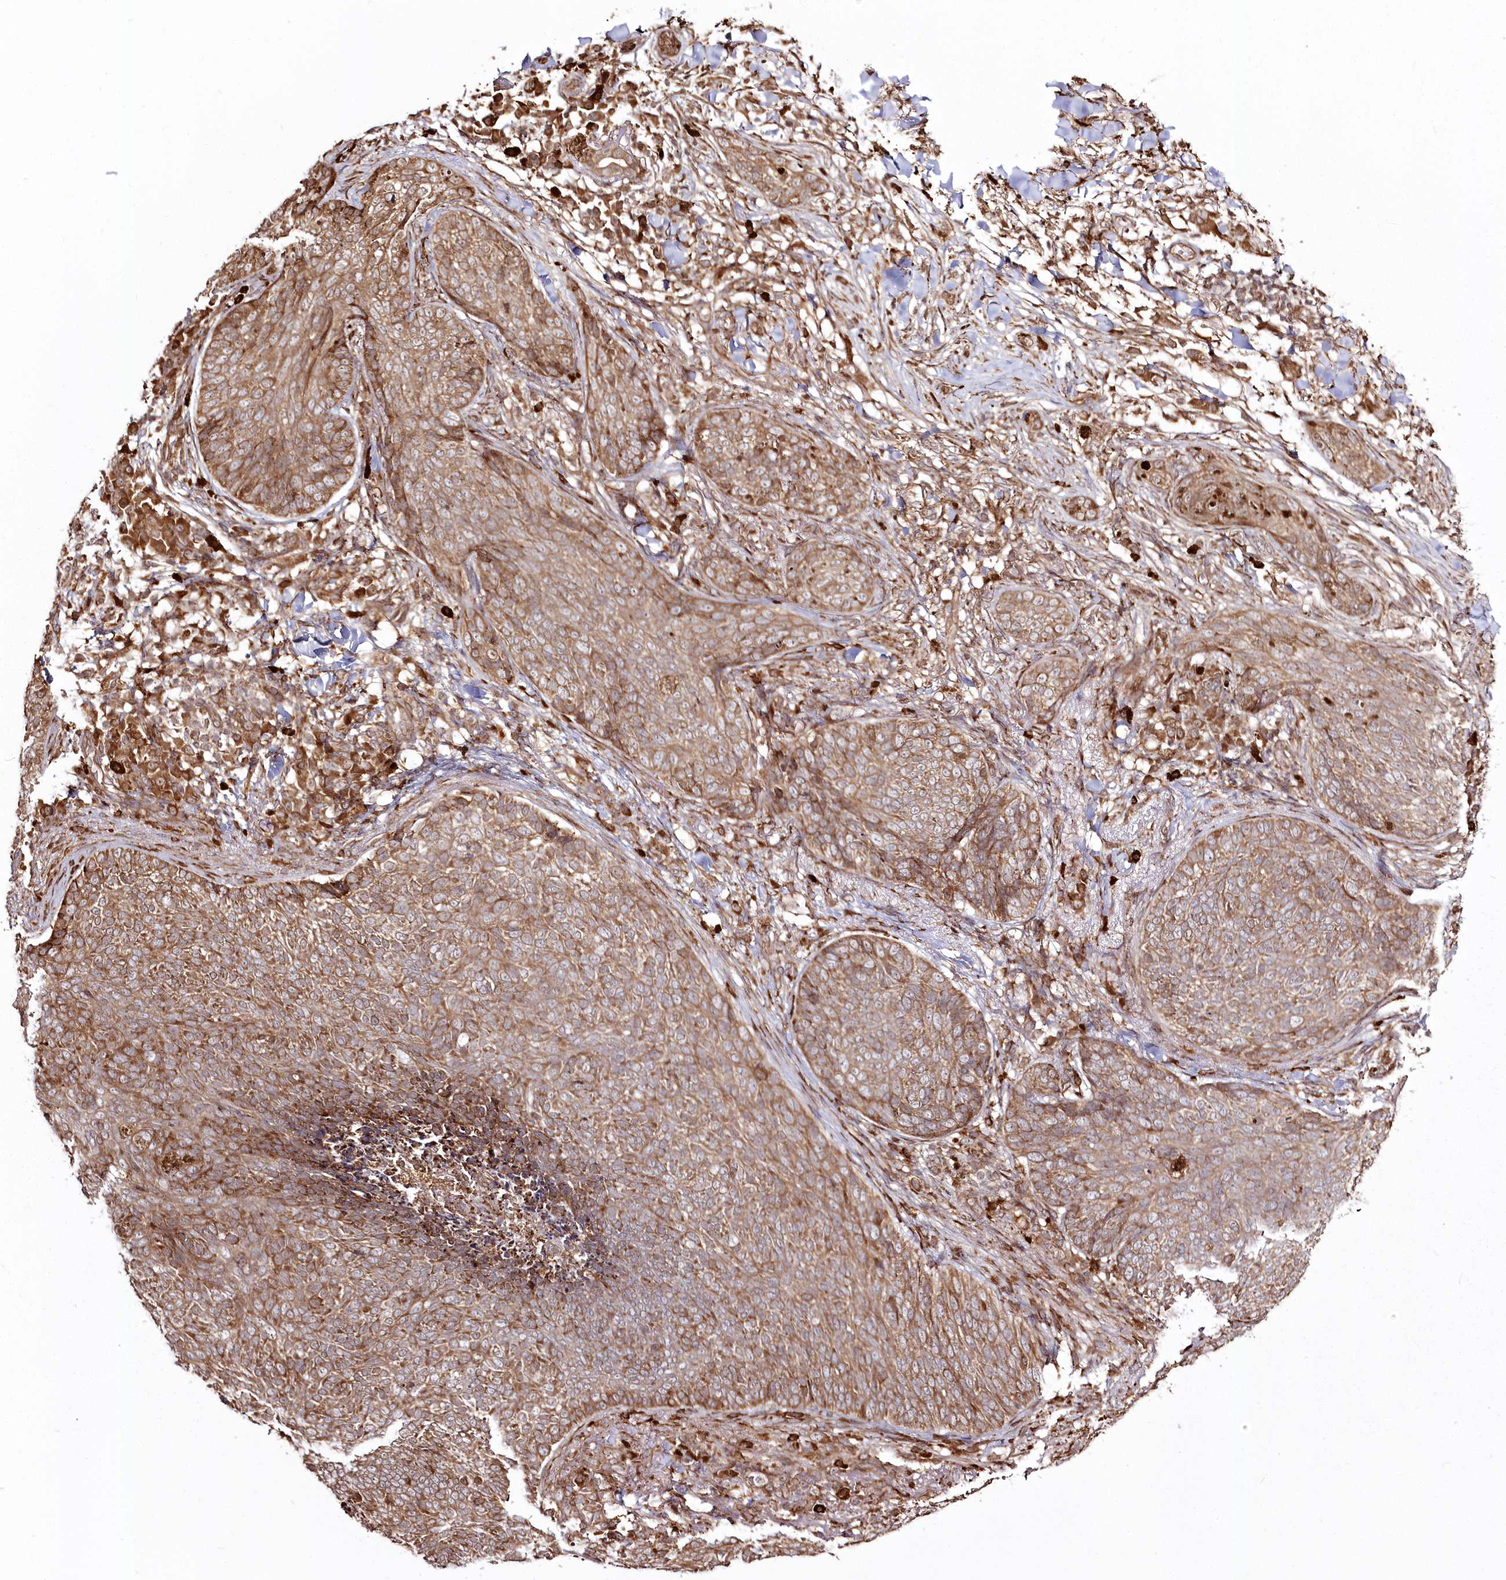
{"staining": {"intensity": "moderate", "quantity": ">75%", "location": "cytoplasmic/membranous"}, "tissue": "skin cancer", "cell_type": "Tumor cells", "image_type": "cancer", "snomed": [{"axis": "morphology", "description": "Basal cell carcinoma"}, {"axis": "topography", "description": "Skin"}], "caption": "High-magnification brightfield microscopy of skin cancer stained with DAB (3,3'-diaminobenzidine) (brown) and counterstained with hematoxylin (blue). tumor cells exhibit moderate cytoplasmic/membranous expression is present in approximately>75% of cells.", "gene": "FAM13A", "patient": {"sex": "male", "age": 85}}